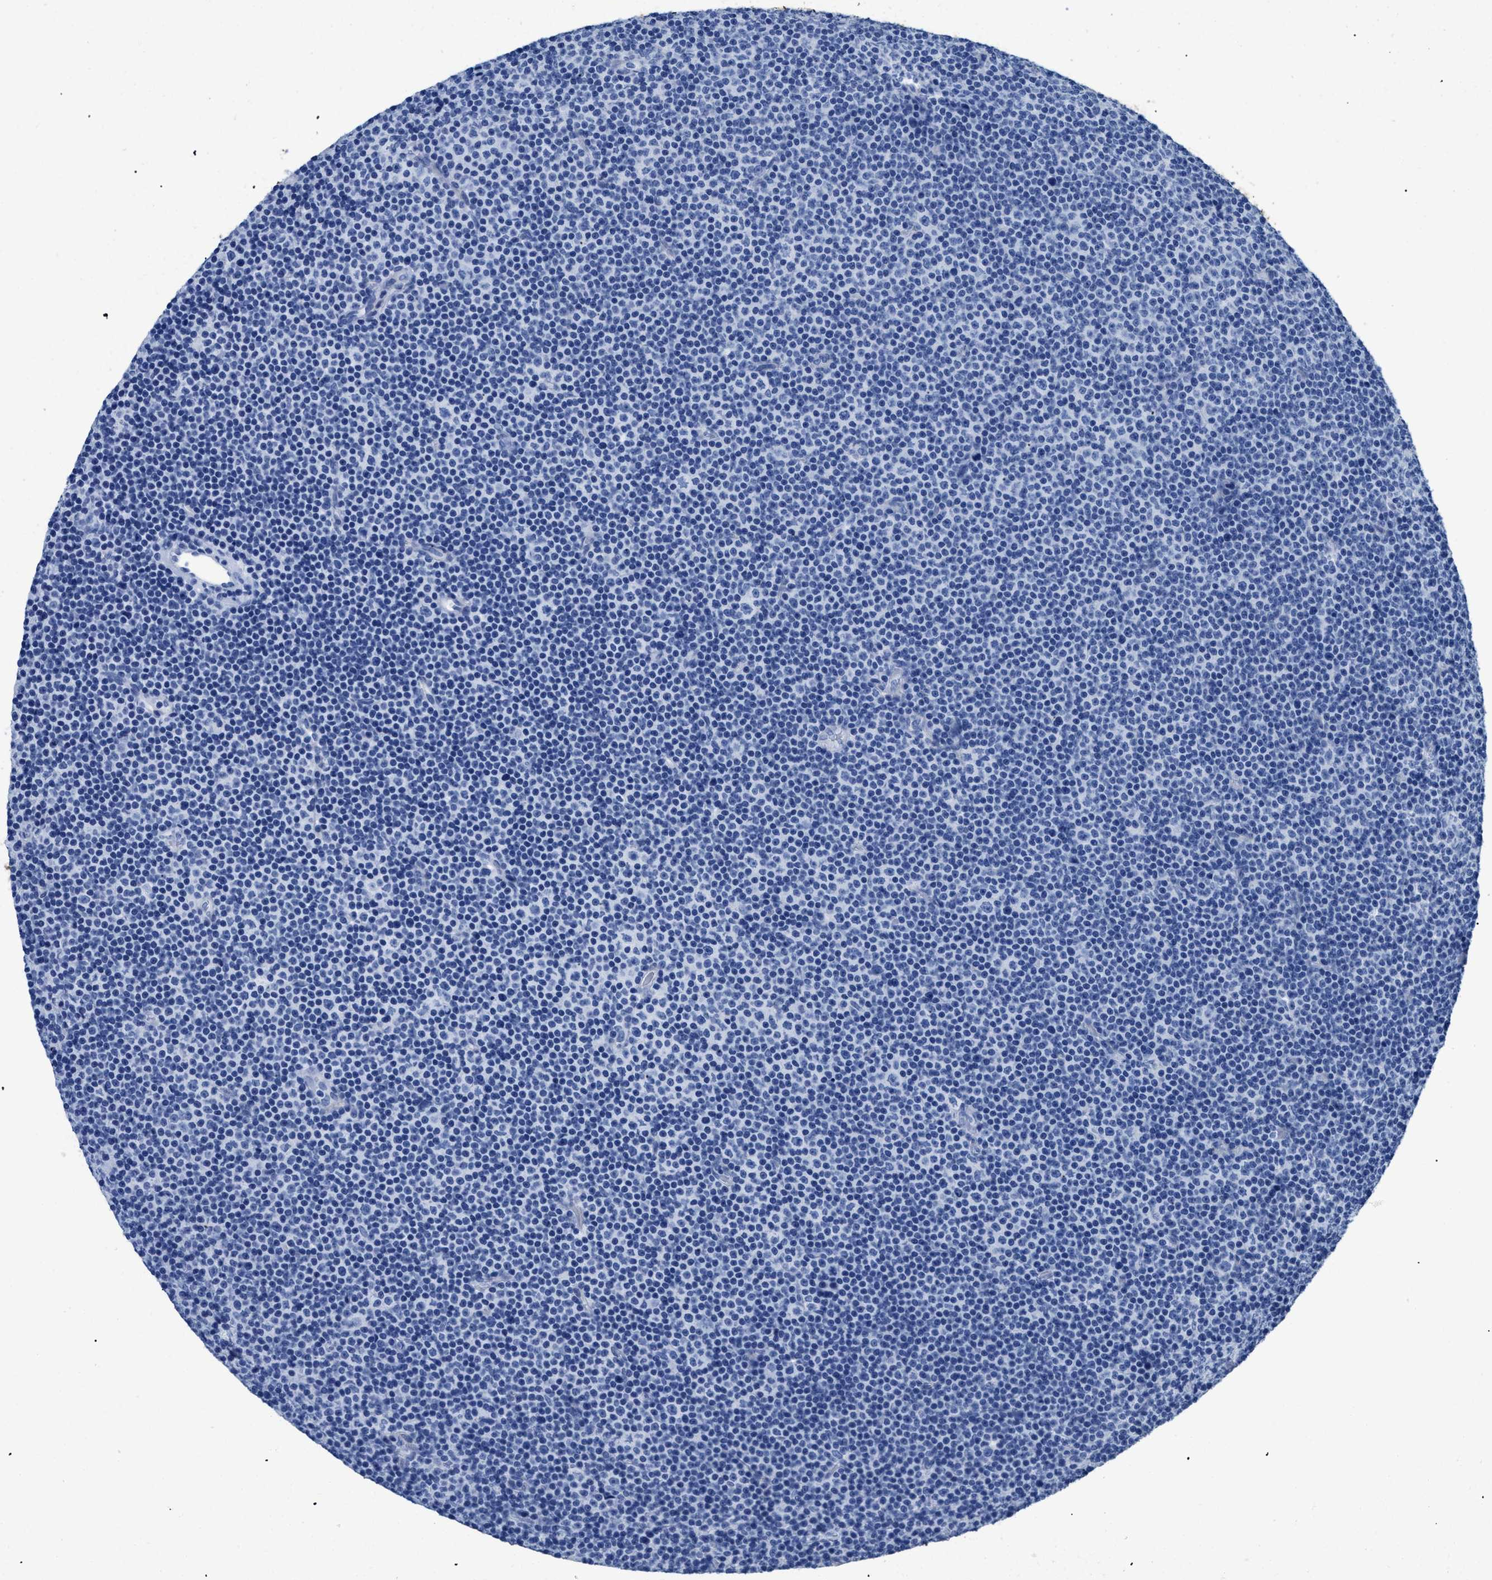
{"staining": {"intensity": "negative", "quantity": "none", "location": "none"}, "tissue": "lymphoma", "cell_type": "Tumor cells", "image_type": "cancer", "snomed": [{"axis": "morphology", "description": "Malignant lymphoma, non-Hodgkin's type, Low grade"}, {"axis": "topography", "description": "Lymph node"}], "caption": "The image exhibits no significant staining in tumor cells of low-grade malignant lymphoma, non-Hodgkin's type.", "gene": "DLC1", "patient": {"sex": "female", "age": 67}}